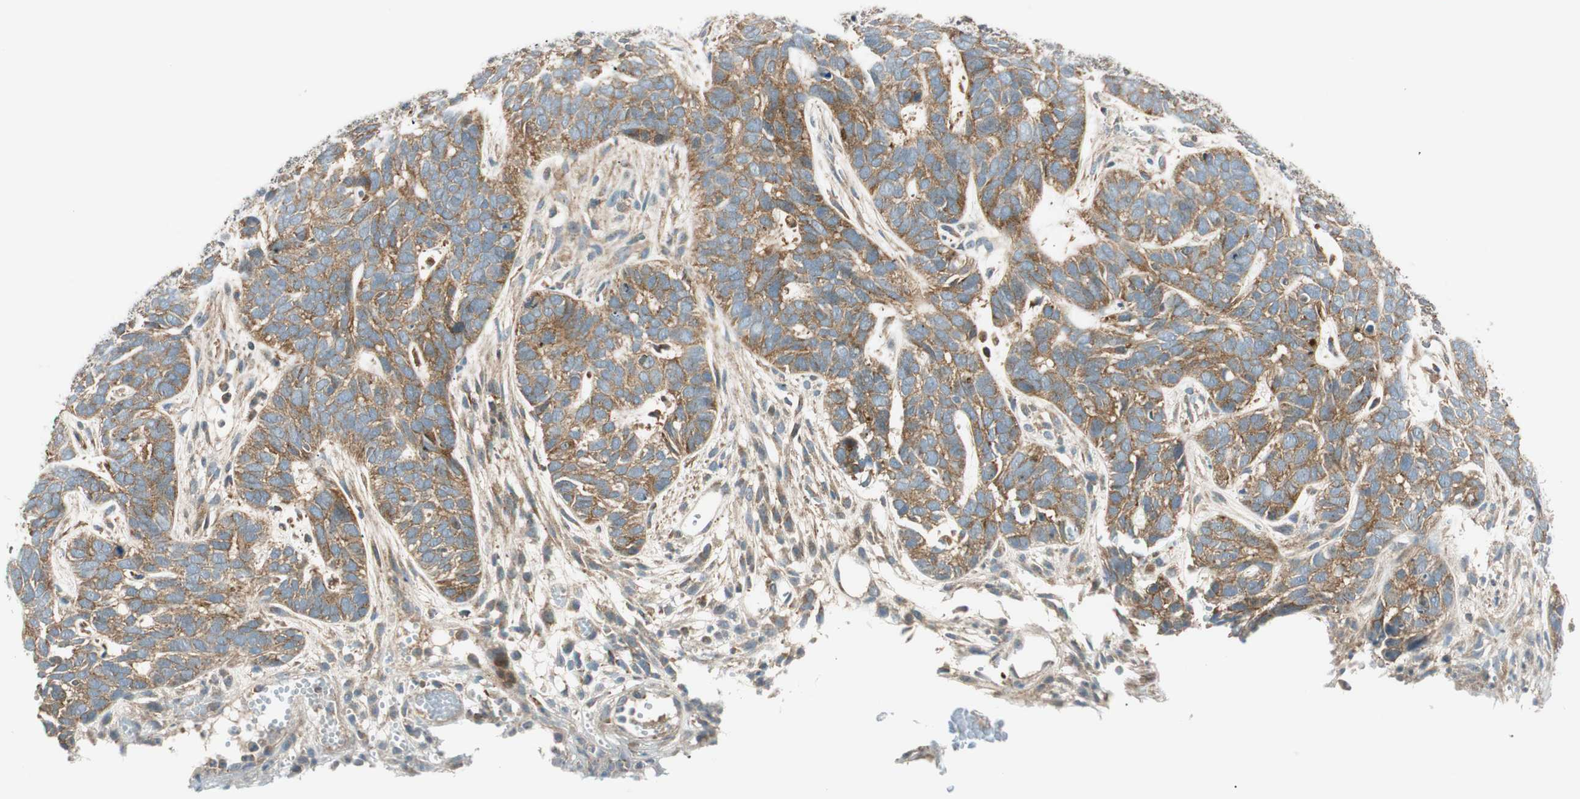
{"staining": {"intensity": "moderate", "quantity": ">75%", "location": "cytoplasmic/membranous"}, "tissue": "skin cancer", "cell_type": "Tumor cells", "image_type": "cancer", "snomed": [{"axis": "morphology", "description": "Basal cell carcinoma"}, {"axis": "topography", "description": "Skin"}], "caption": "Tumor cells show moderate cytoplasmic/membranous staining in approximately >75% of cells in skin basal cell carcinoma.", "gene": "ABI1", "patient": {"sex": "male", "age": 87}}